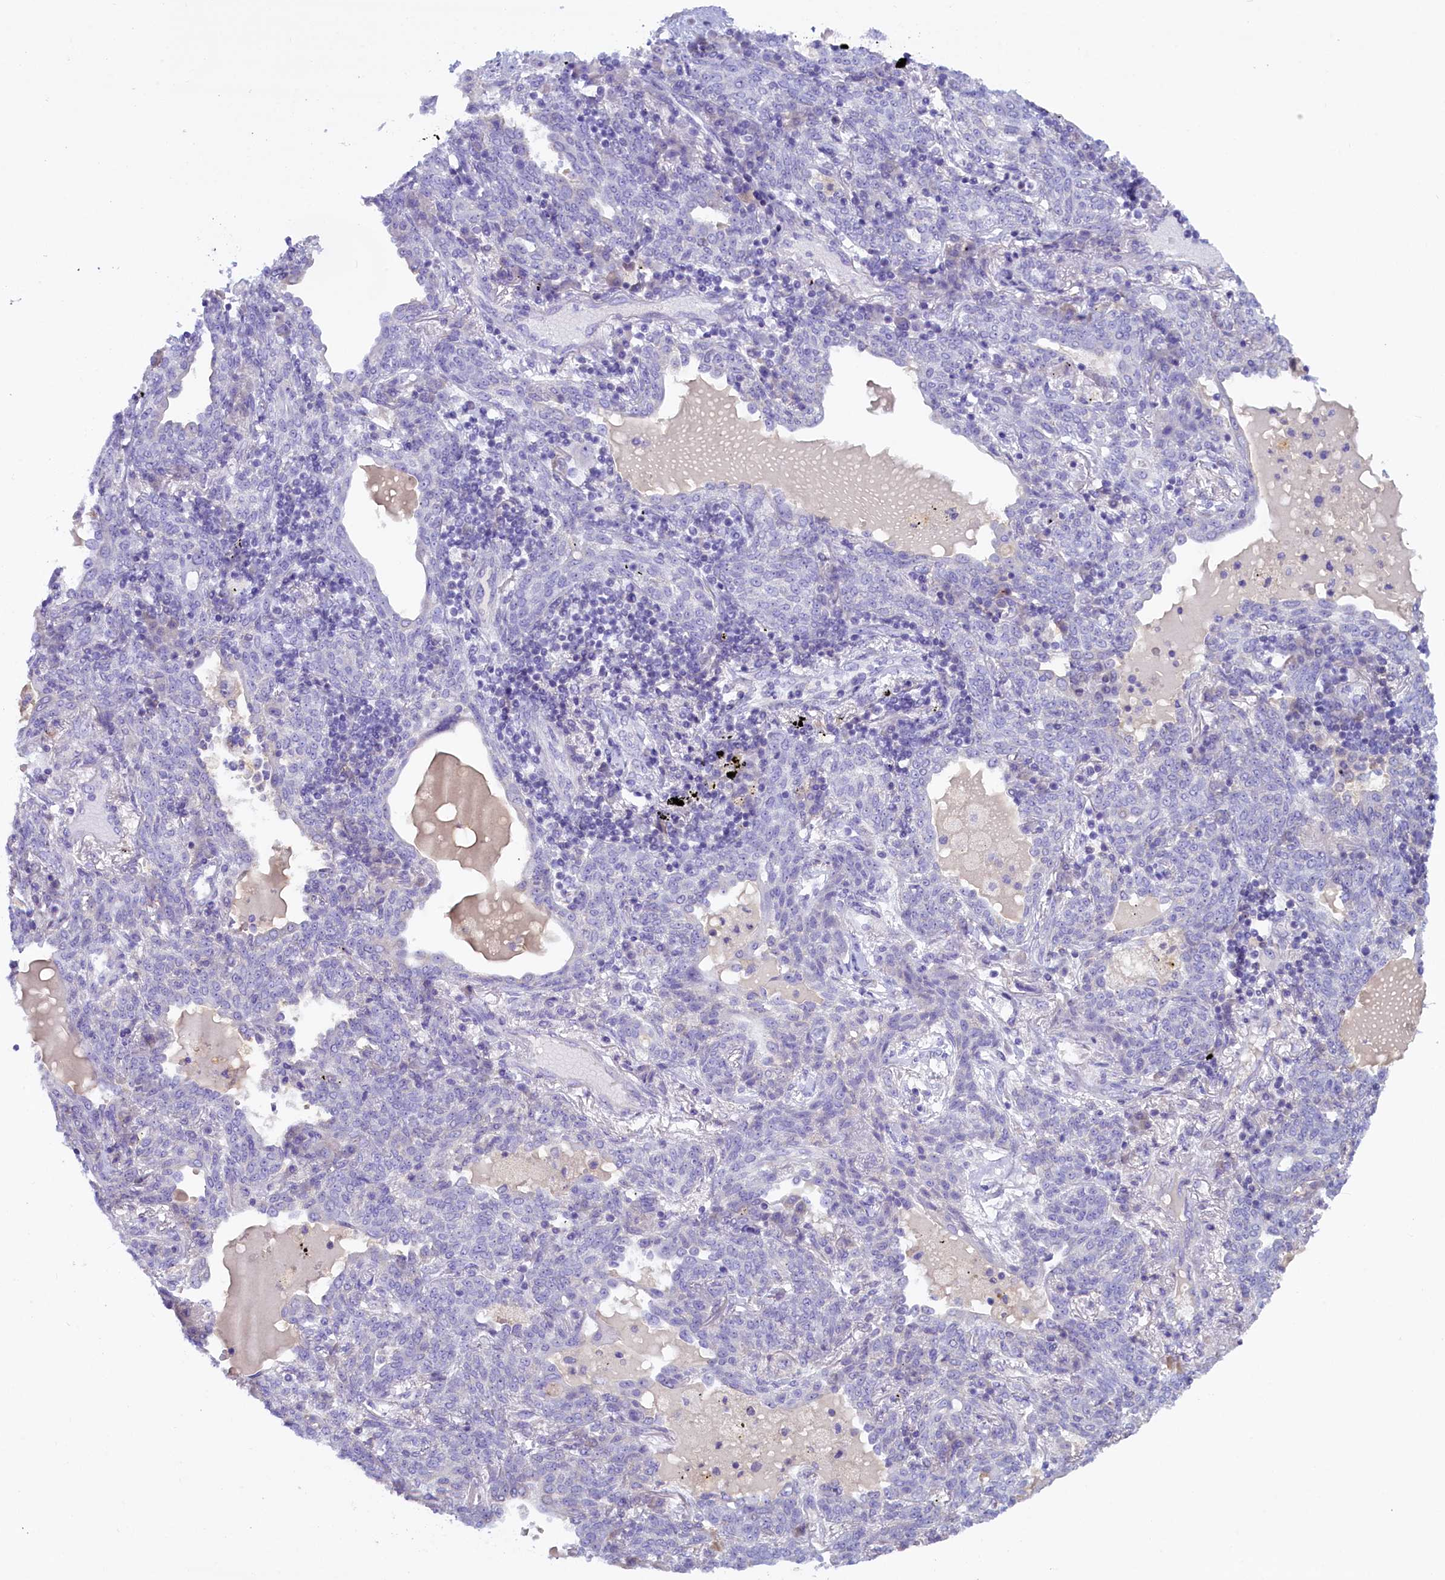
{"staining": {"intensity": "negative", "quantity": "none", "location": "none"}, "tissue": "lung cancer", "cell_type": "Tumor cells", "image_type": "cancer", "snomed": [{"axis": "morphology", "description": "Squamous cell carcinoma, NOS"}, {"axis": "topography", "description": "Lung"}], "caption": "DAB (3,3'-diaminobenzidine) immunohistochemical staining of human lung cancer reveals no significant expression in tumor cells.", "gene": "RTTN", "patient": {"sex": "female", "age": 70}}